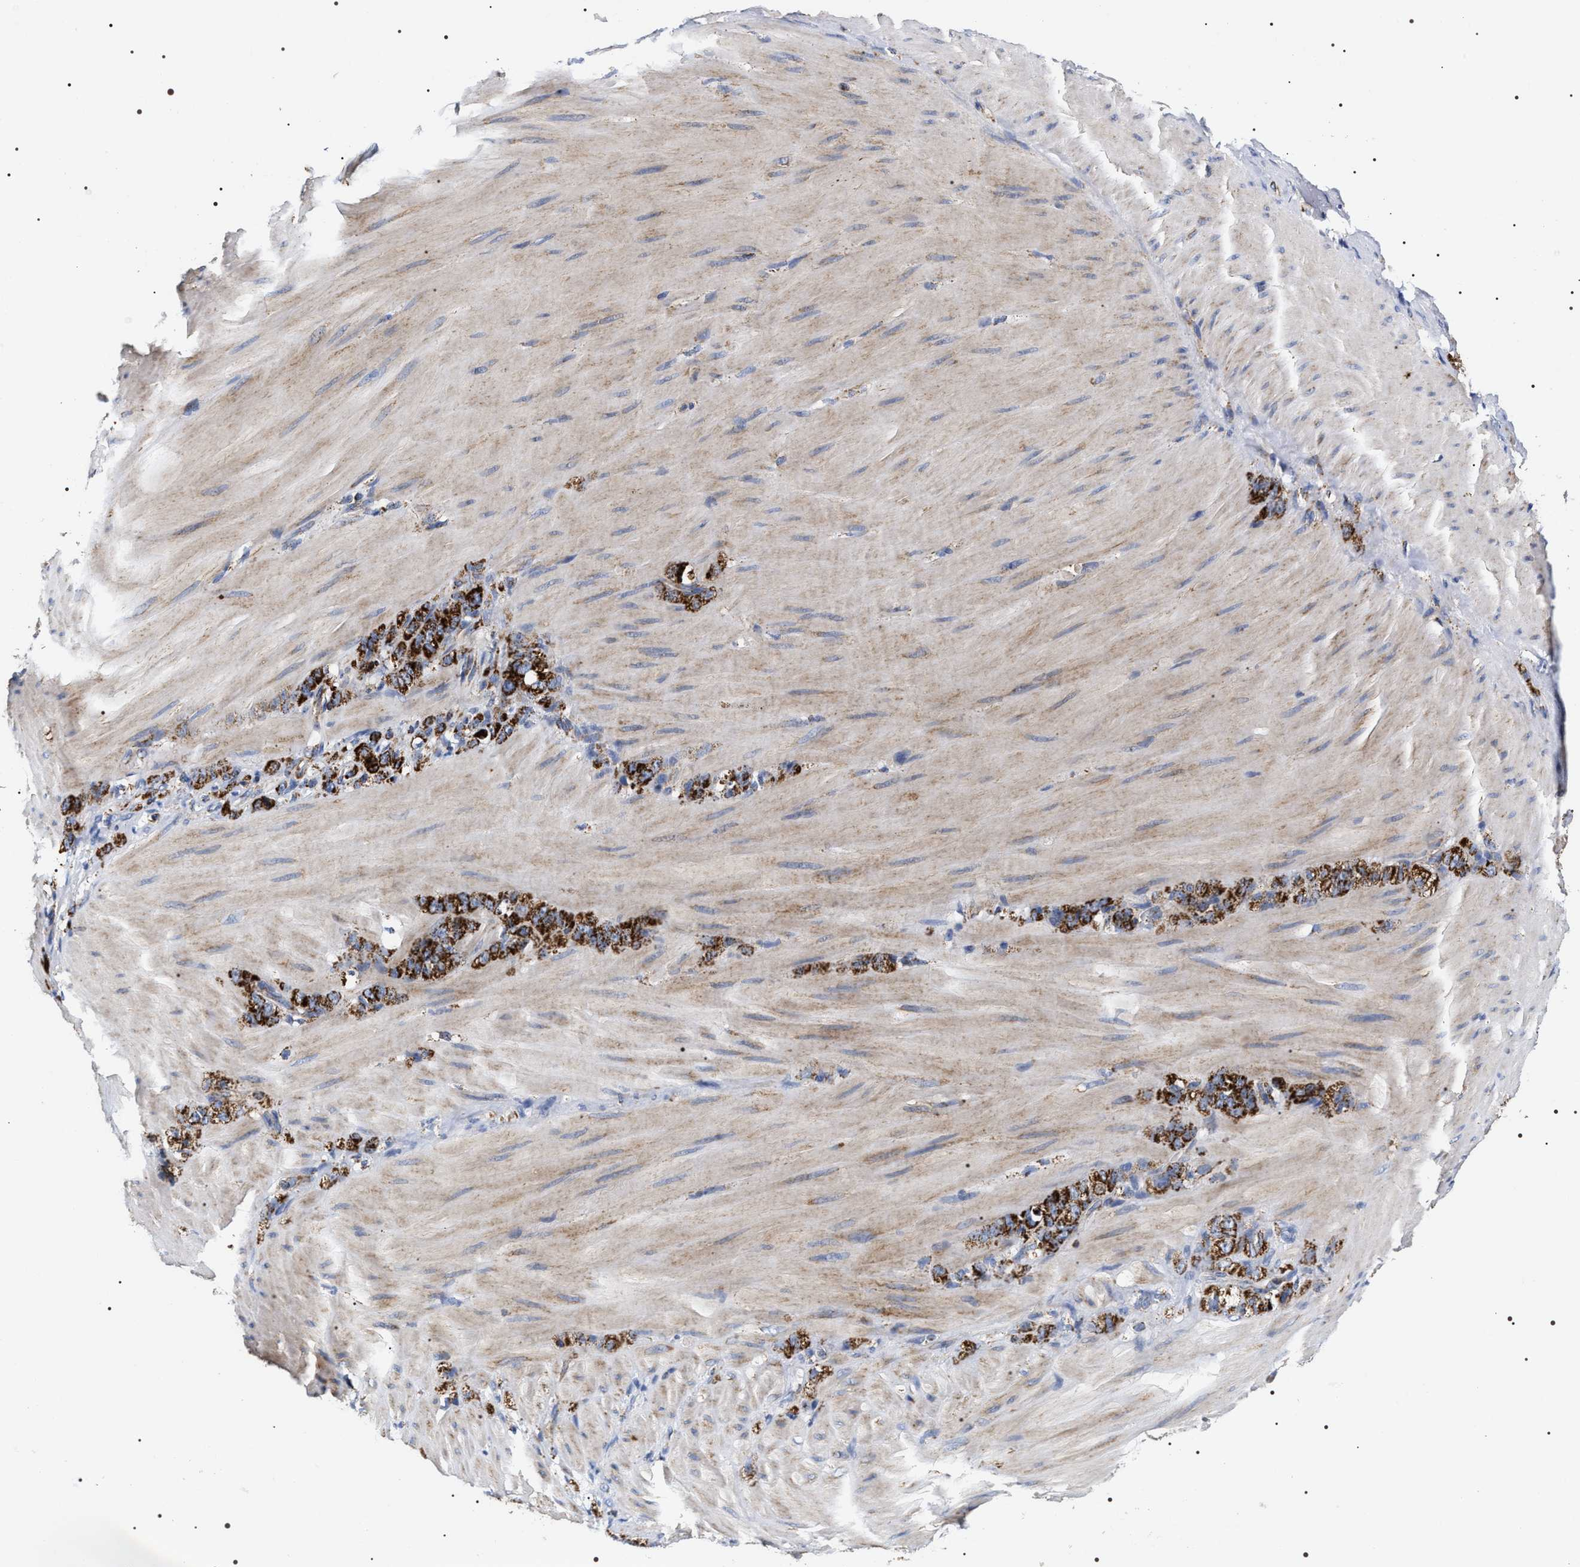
{"staining": {"intensity": "strong", "quantity": ">75%", "location": "cytoplasmic/membranous"}, "tissue": "stomach cancer", "cell_type": "Tumor cells", "image_type": "cancer", "snomed": [{"axis": "morphology", "description": "Normal tissue, NOS"}, {"axis": "morphology", "description": "Adenocarcinoma, NOS"}, {"axis": "topography", "description": "Stomach"}], "caption": "This is an image of immunohistochemistry staining of stomach adenocarcinoma, which shows strong staining in the cytoplasmic/membranous of tumor cells.", "gene": "COG5", "patient": {"sex": "male", "age": 82}}